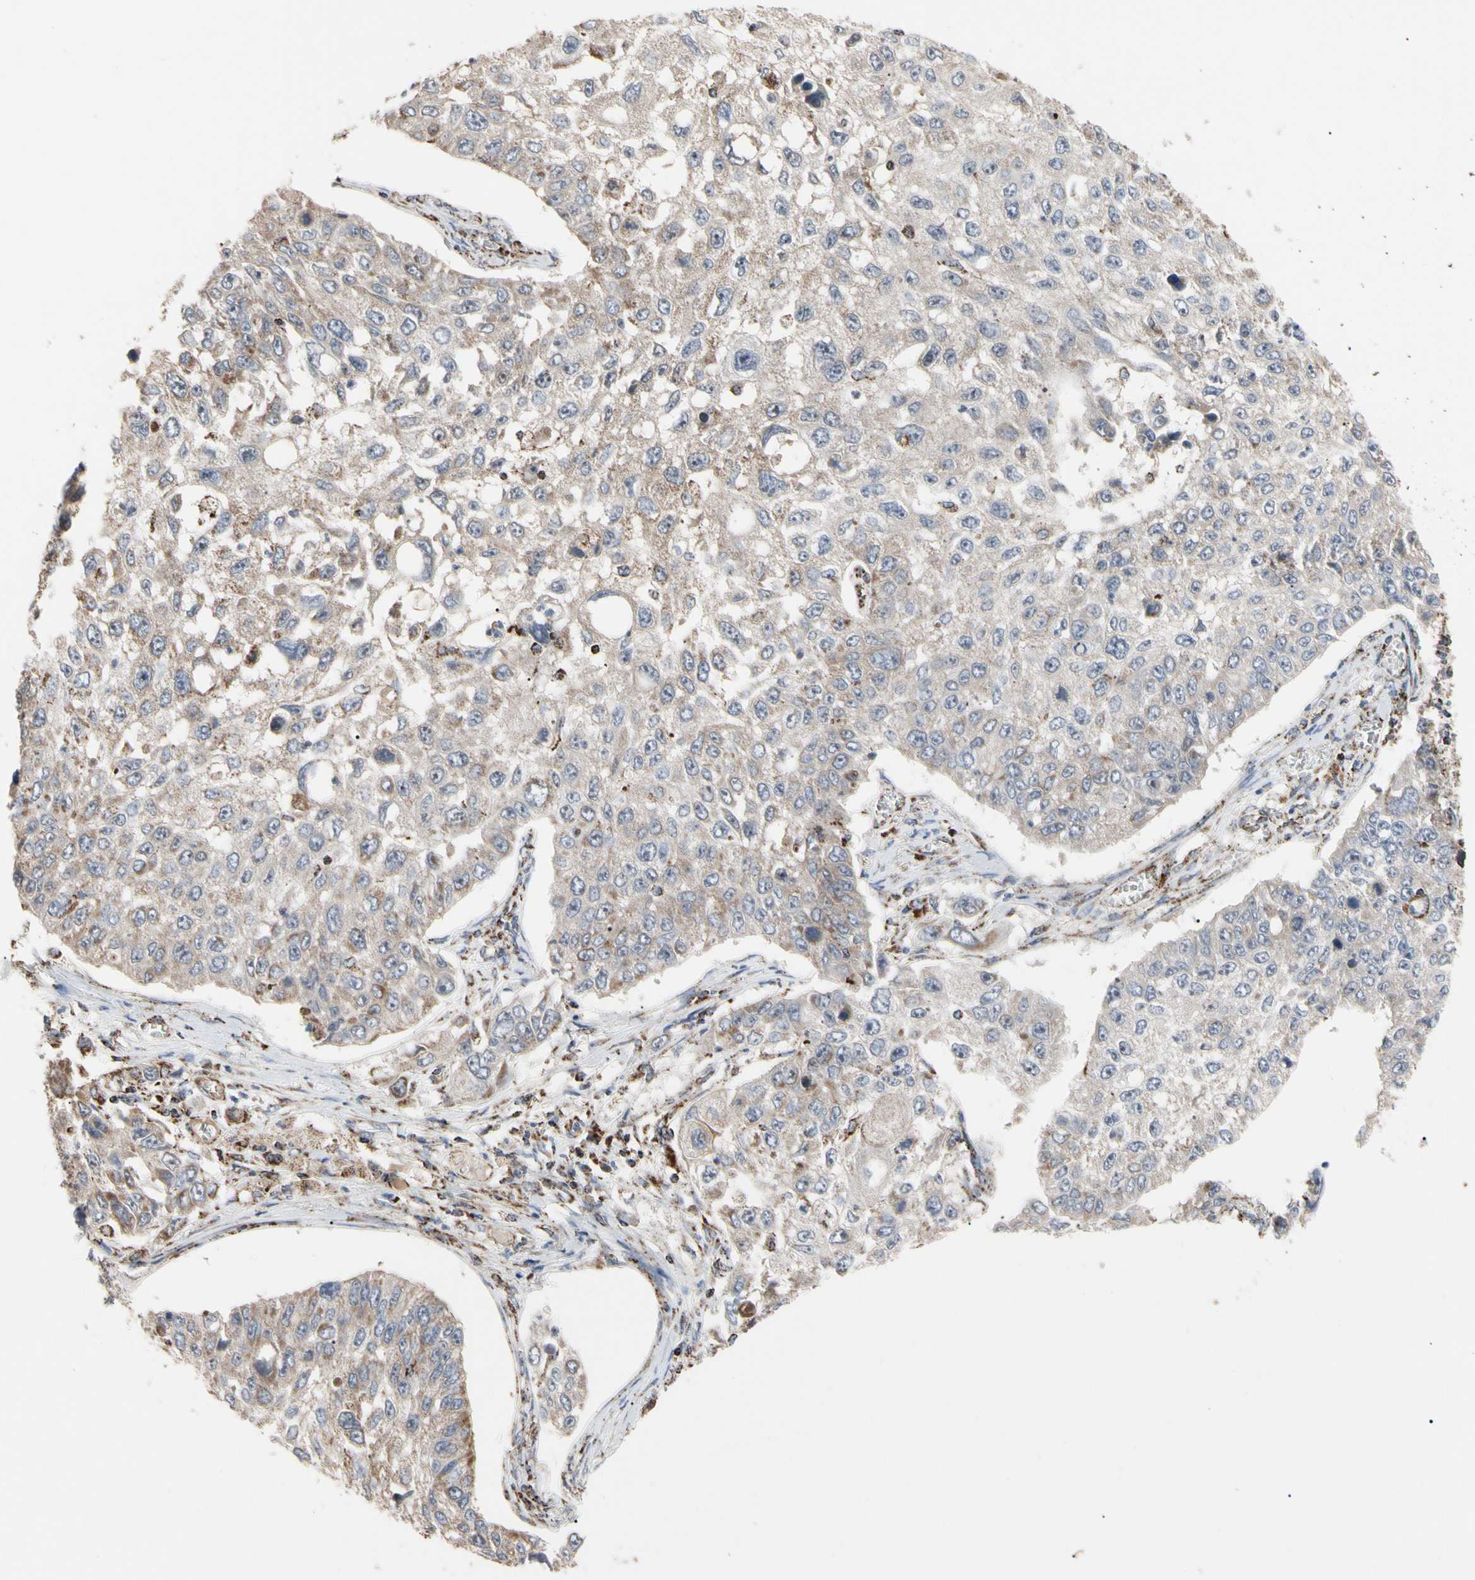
{"staining": {"intensity": "moderate", "quantity": ">75%", "location": "cytoplasmic/membranous"}, "tissue": "lung cancer", "cell_type": "Tumor cells", "image_type": "cancer", "snomed": [{"axis": "morphology", "description": "Squamous cell carcinoma, NOS"}, {"axis": "topography", "description": "Lung"}], "caption": "A micrograph showing moderate cytoplasmic/membranous positivity in approximately >75% of tumor cells in squamous cell carcinoma (lung), as visualized by brown immunohistochemical staining.", "gene": "FAM110B", "patient": {"sex": "male", "age": 71}}